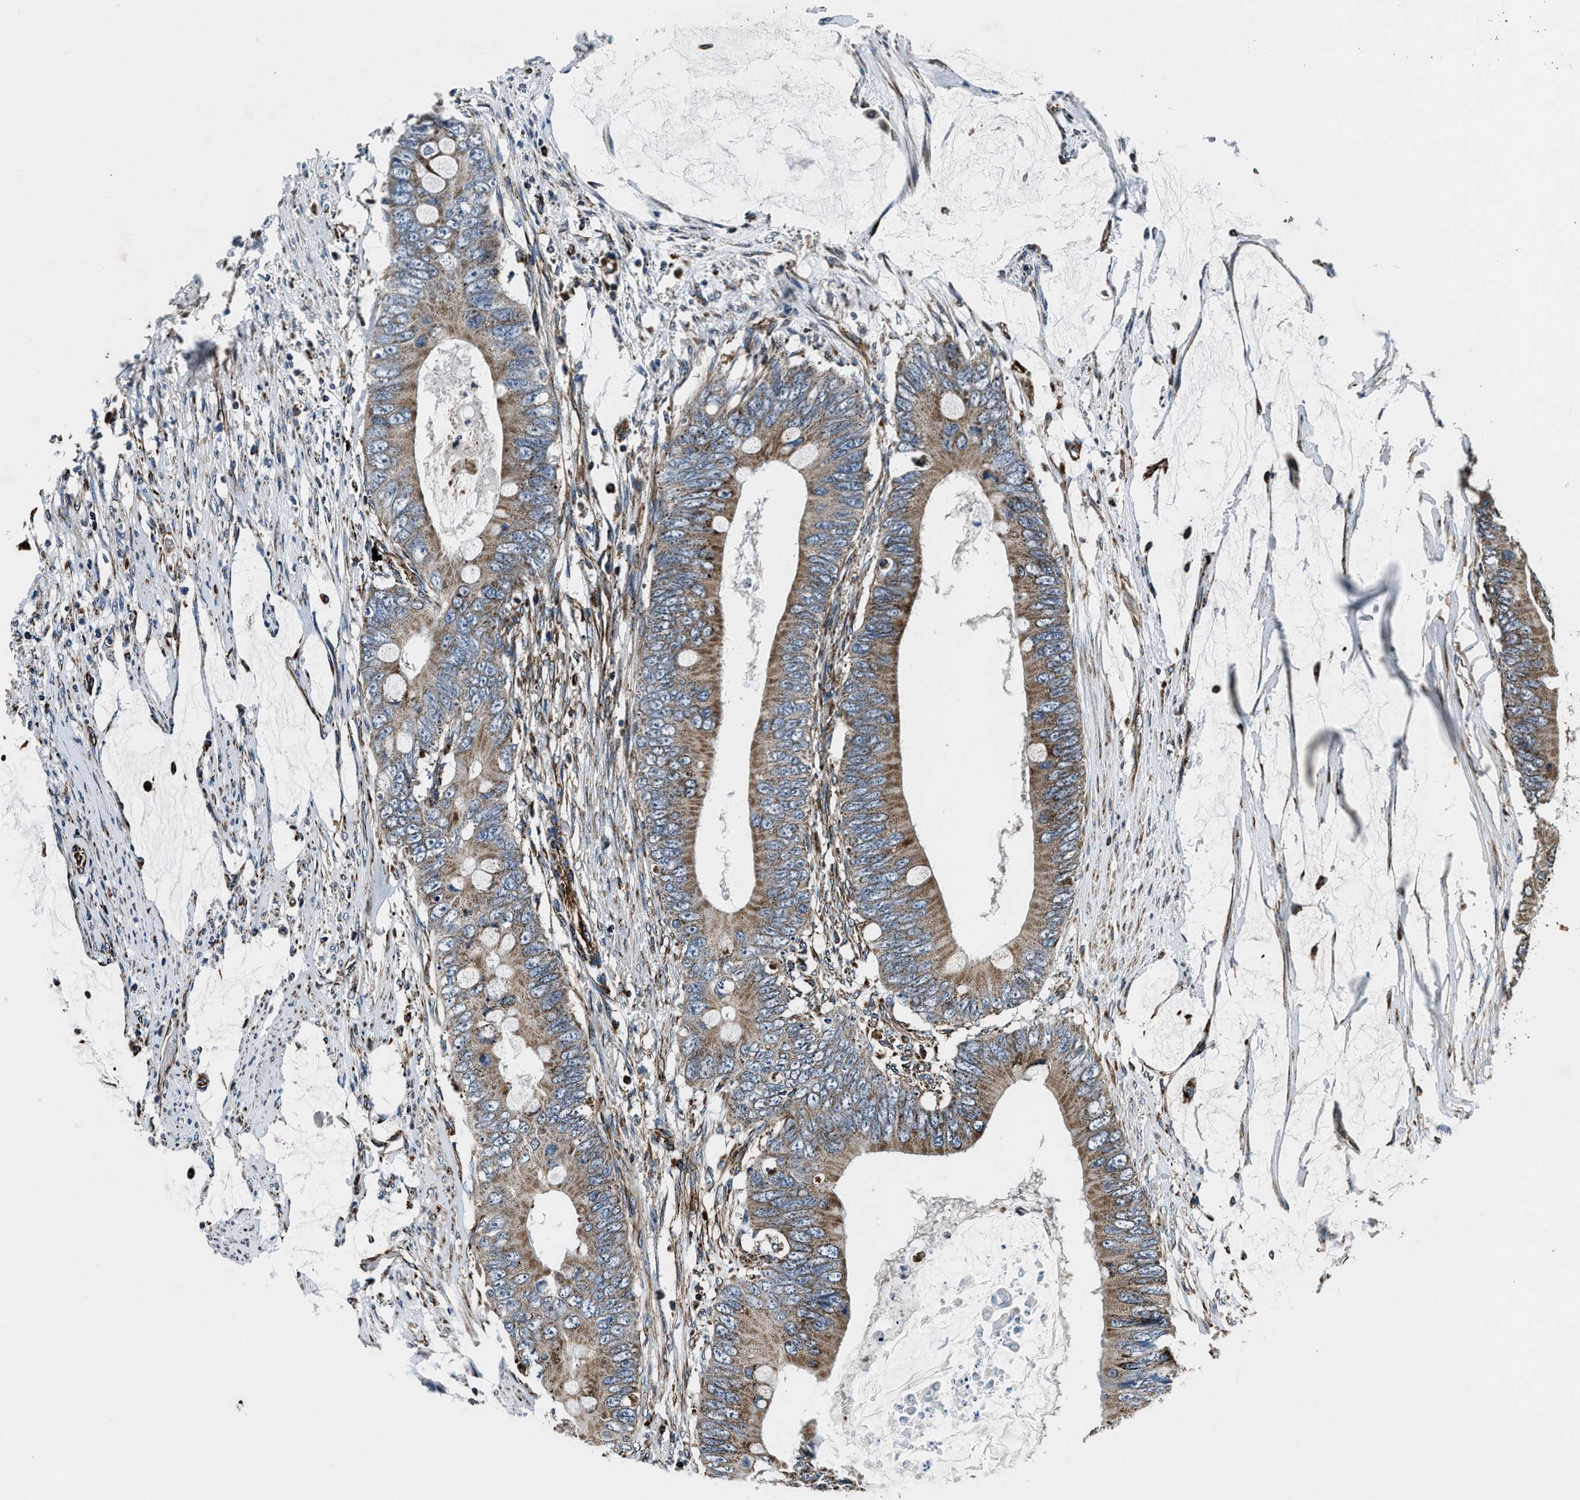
{"staining": {"intensity": "moderate", "quantity": ">75%", "location": "cytoplasmic/membranous"}, "tissue": "colorectal cancer", "cell_type": "Tumor cells", "image_type": "cancer", "snomed": [{"axis": "morphology", "description": "Adenocarcinoma, NOS"}, {"axis": "topography", "description": "Rectum"}], "caption": "Immunohistochemical staining of colorectal cancer exhibits medium levels of moderate cytoplasmic/membranous protein staining in about >75% of tumor cells.", "gene": "OGDH", "patient": {"sex": "female", "age": 77}}